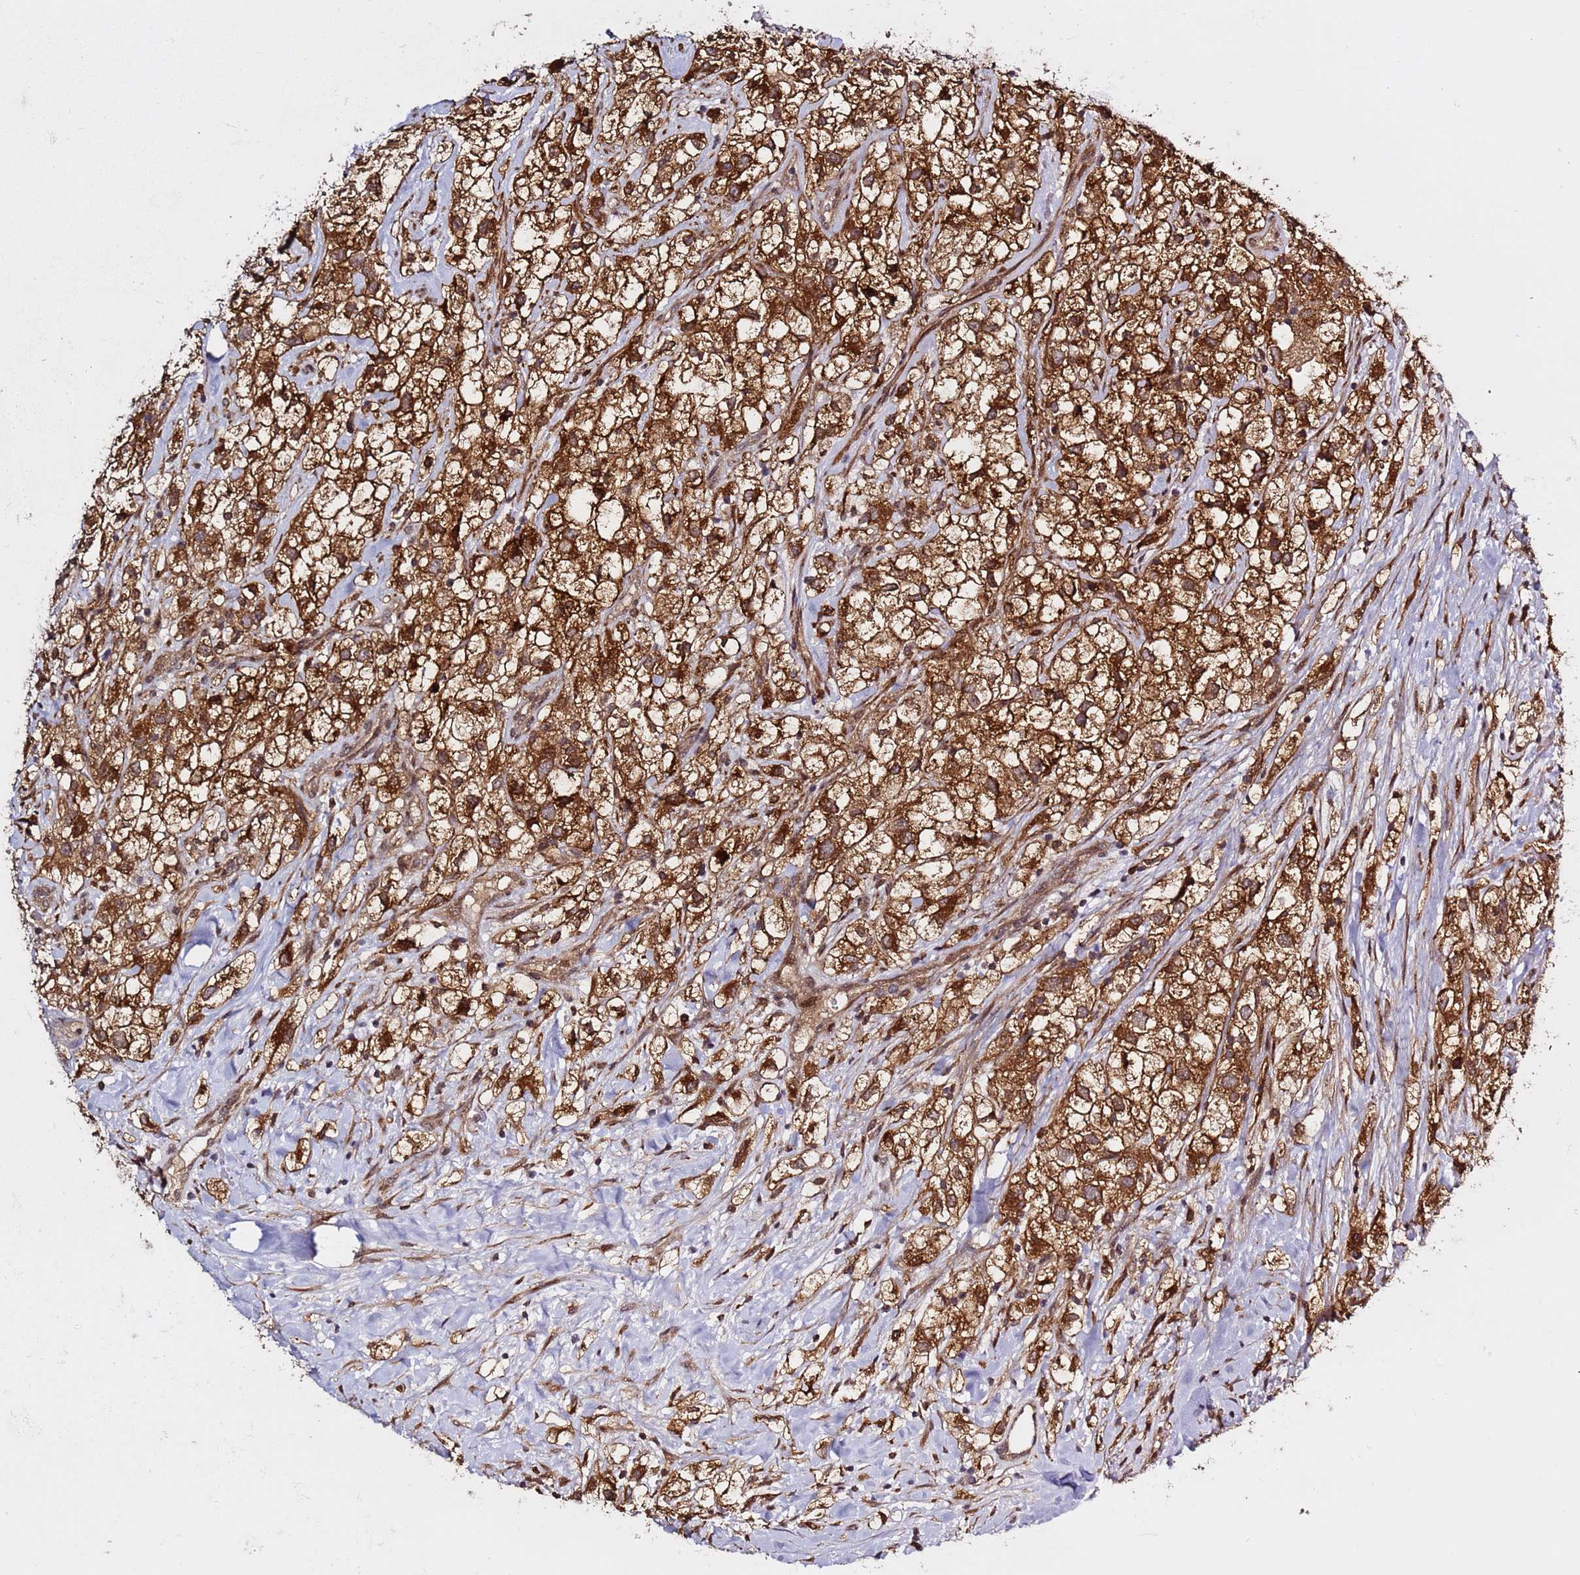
{"staining": {"intensity": "strong", "quantity": ">75%", "location": "cytoplasmic/membranous"}, "tissue": "renal cancer", "cell_type": "Tumor cells", "image_type": "cancer", "snomed": [{"axis": "morphology", "description": "Adenocarcinoma, NOS"}, {"axis": "topography", "description": "Kidney"}], "caption": "Human adenocarcinoma (renal) stained with a protein marker exhibits strong staining in tumor cells.", "gene": "PRKAB2", "patient": {"sex": "male", "age": 59}}